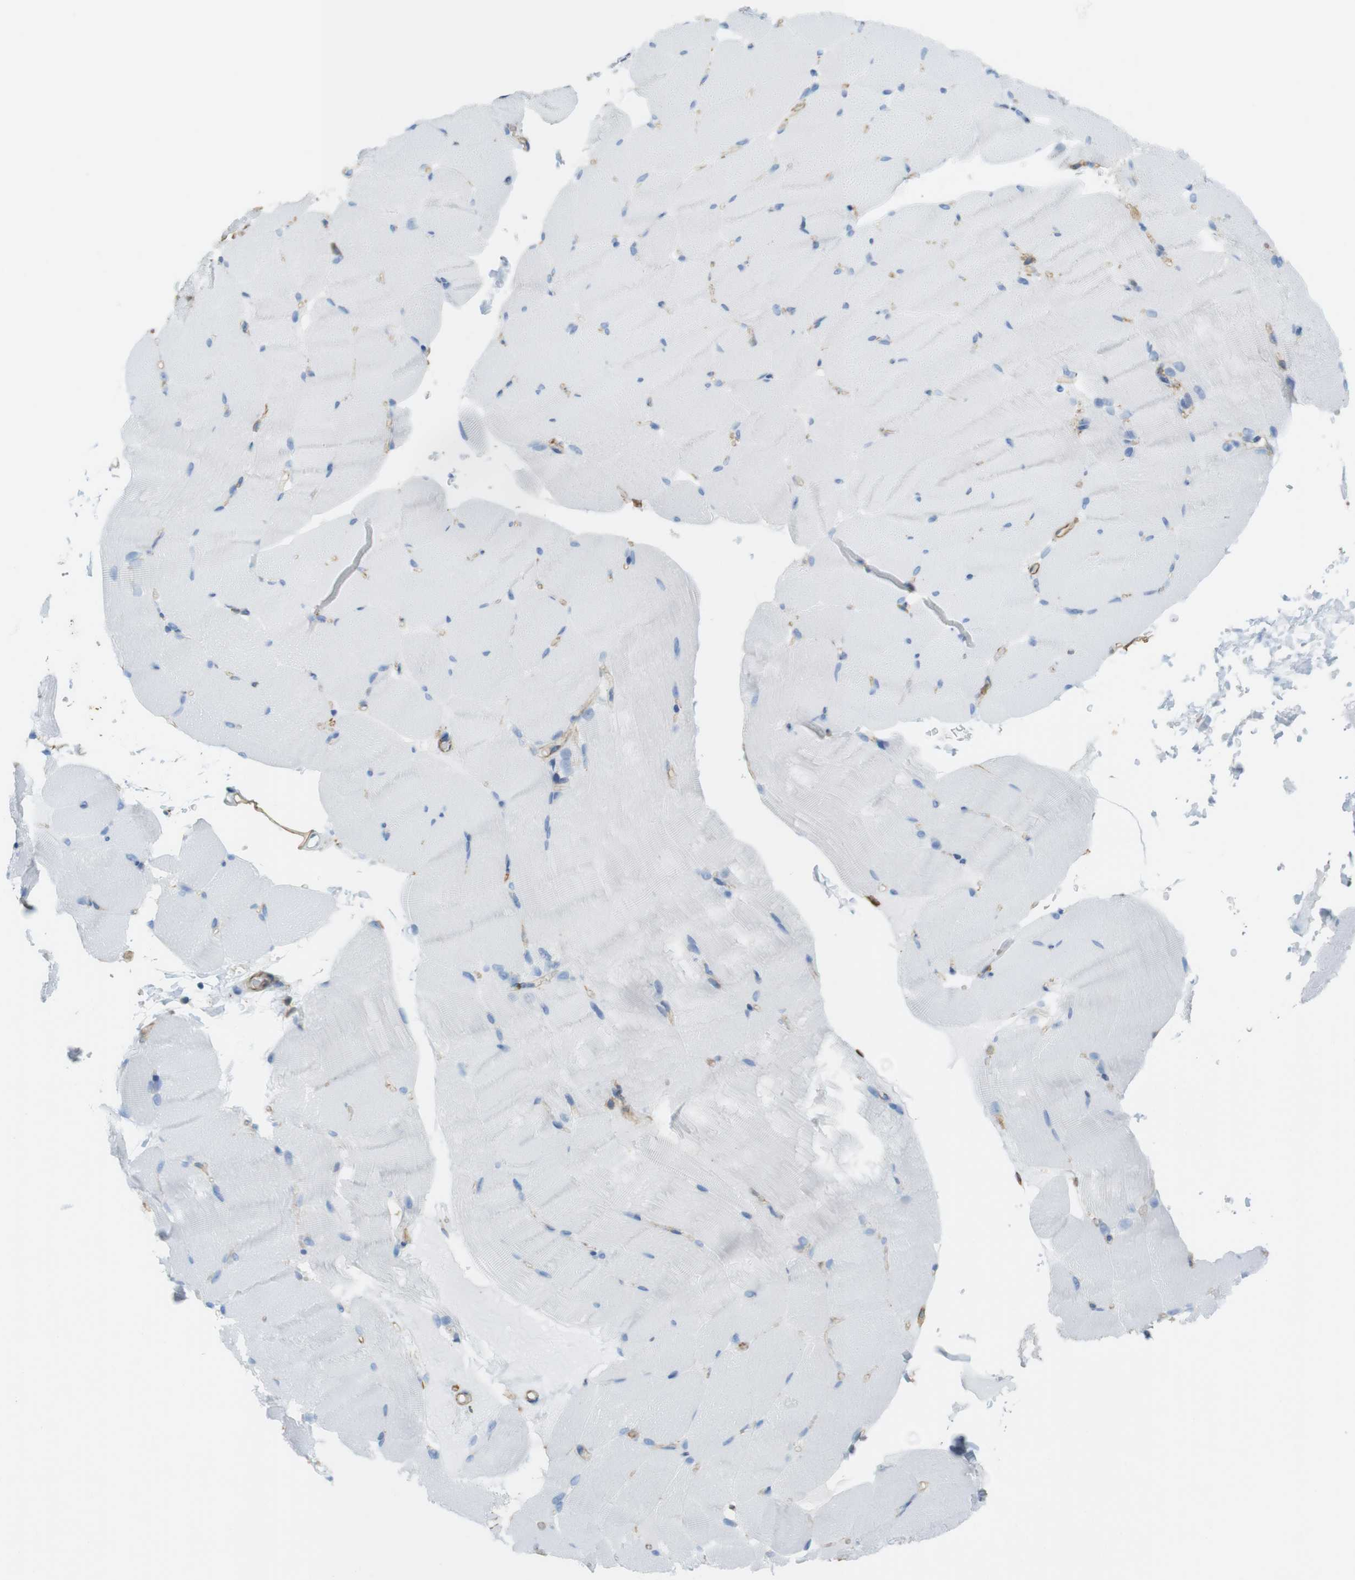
{"staining": {"intensity": "negative", "quantity": "none", "location": "none"}, "tissue": "skeletal muscle", "cell_type": "Myocytes", "image_type": "normal", "snomed": [{"axis": "morphology", "description": "Normal tissue, NOS"}, {"axis": "topography", "description": "Skeletal muscle"}, {"axis": "topography", "description": "Parathyroid gland"}], "caption": "The IHC image has no significant staining in myocytes of skeletal muscle.", "gene": "MS4A10", "patient": {"sex": "female", "age": 37}}